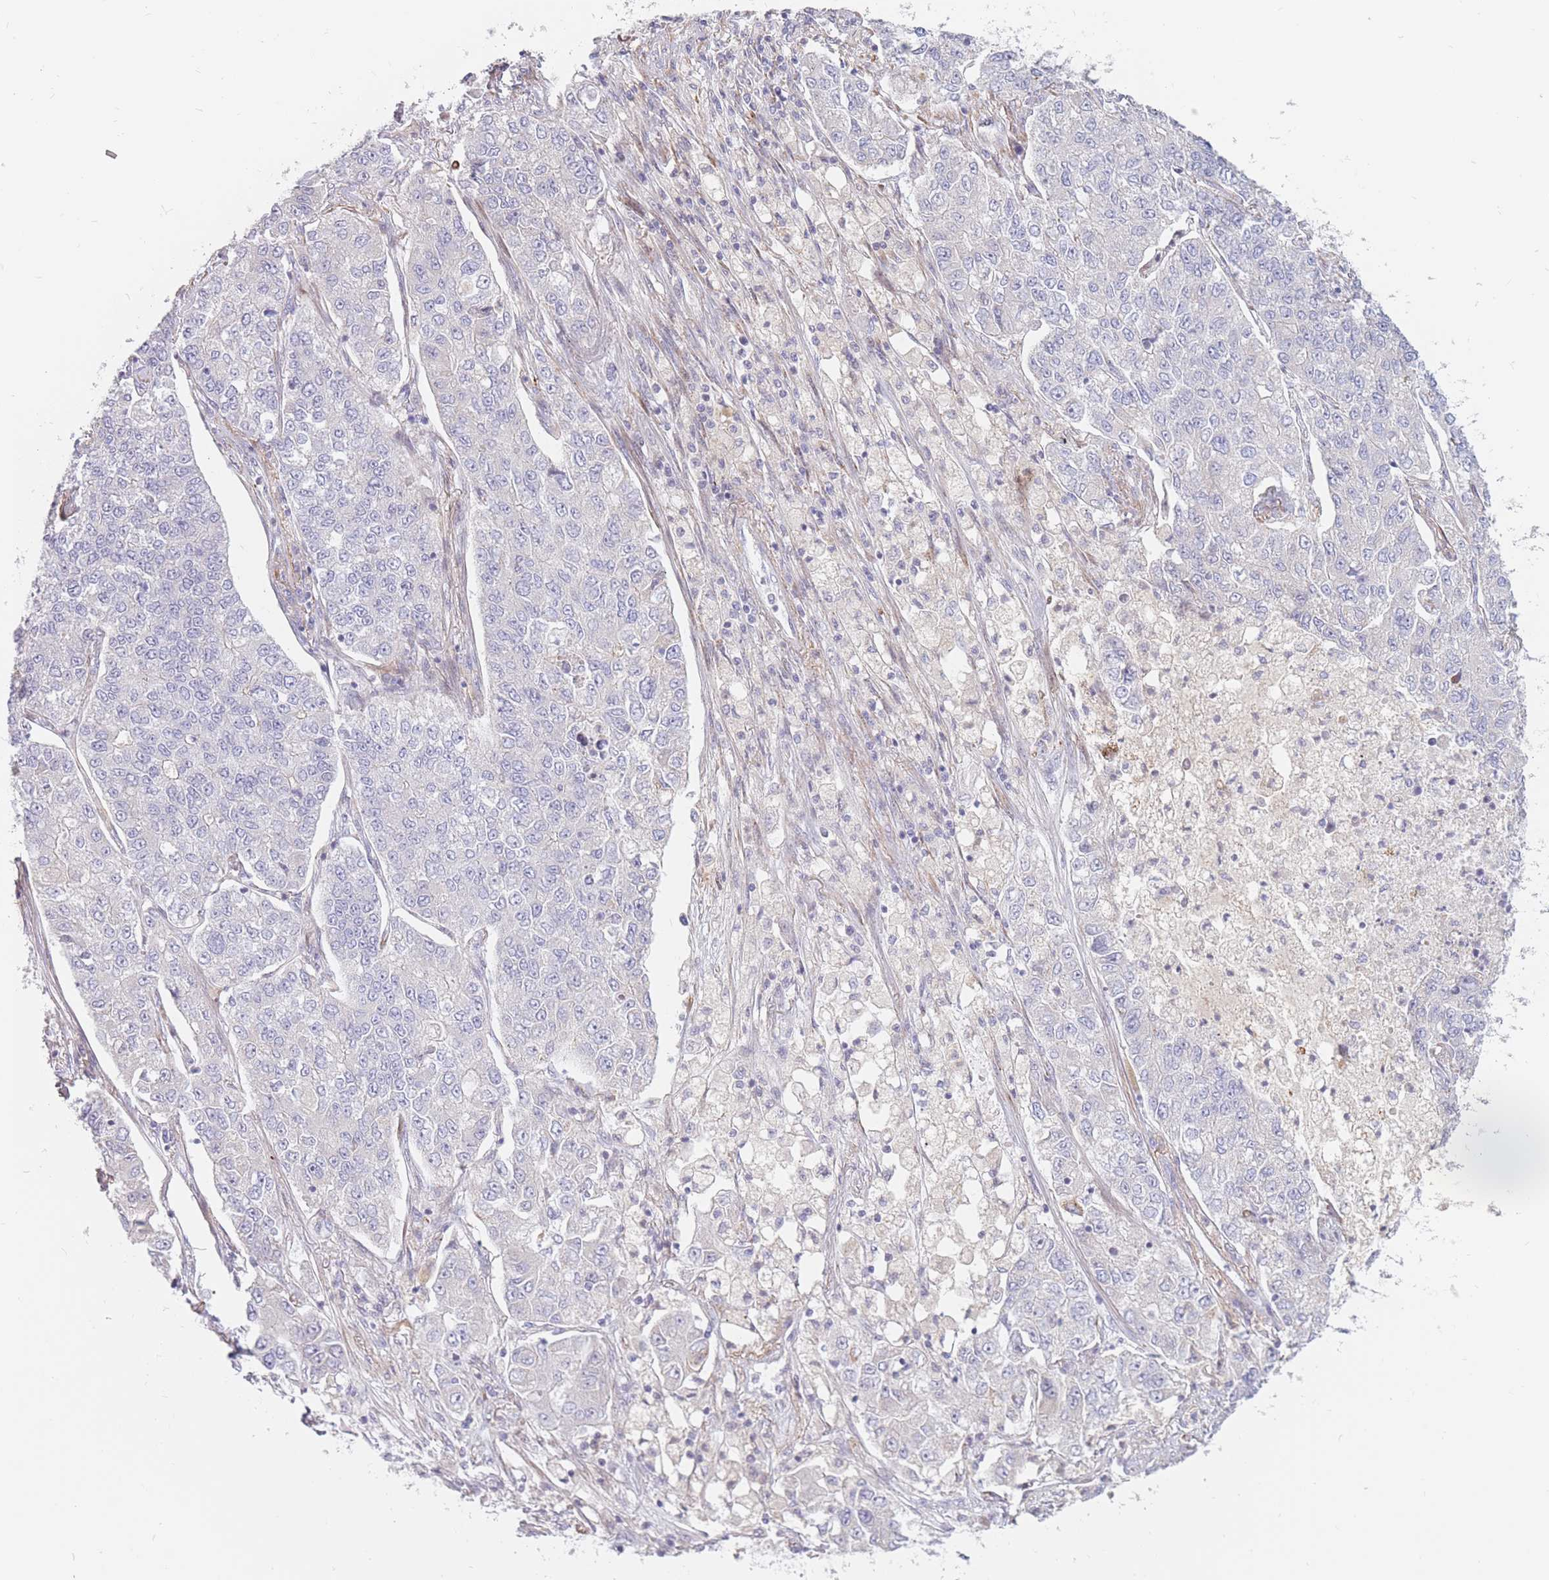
{"staining": {"intensity": "negative", "quantity": "none", "location": "none"}, "tissue": "lung cancer", "cell_type": "Tumor cells", "image_type": "cancer", "snomed": [{"axis": "morphology", "description": "Adenocarcinoma, NOS"}, {"axis": "topography", "description": "Lung"}], "caption": "High power microscopy photomicrograph of an immunohistochemistry (IHC) histopathology image of lung adenocarcinoma, revealing no significant positivity in tumor cells. (Stains: DAB immunohistochemistry with hematoxylin counter stain, Microscopy: brightfield microscopy at high magnification).", "gene": "PTGDR", "patient": {"sex": "male", "age": 49}}